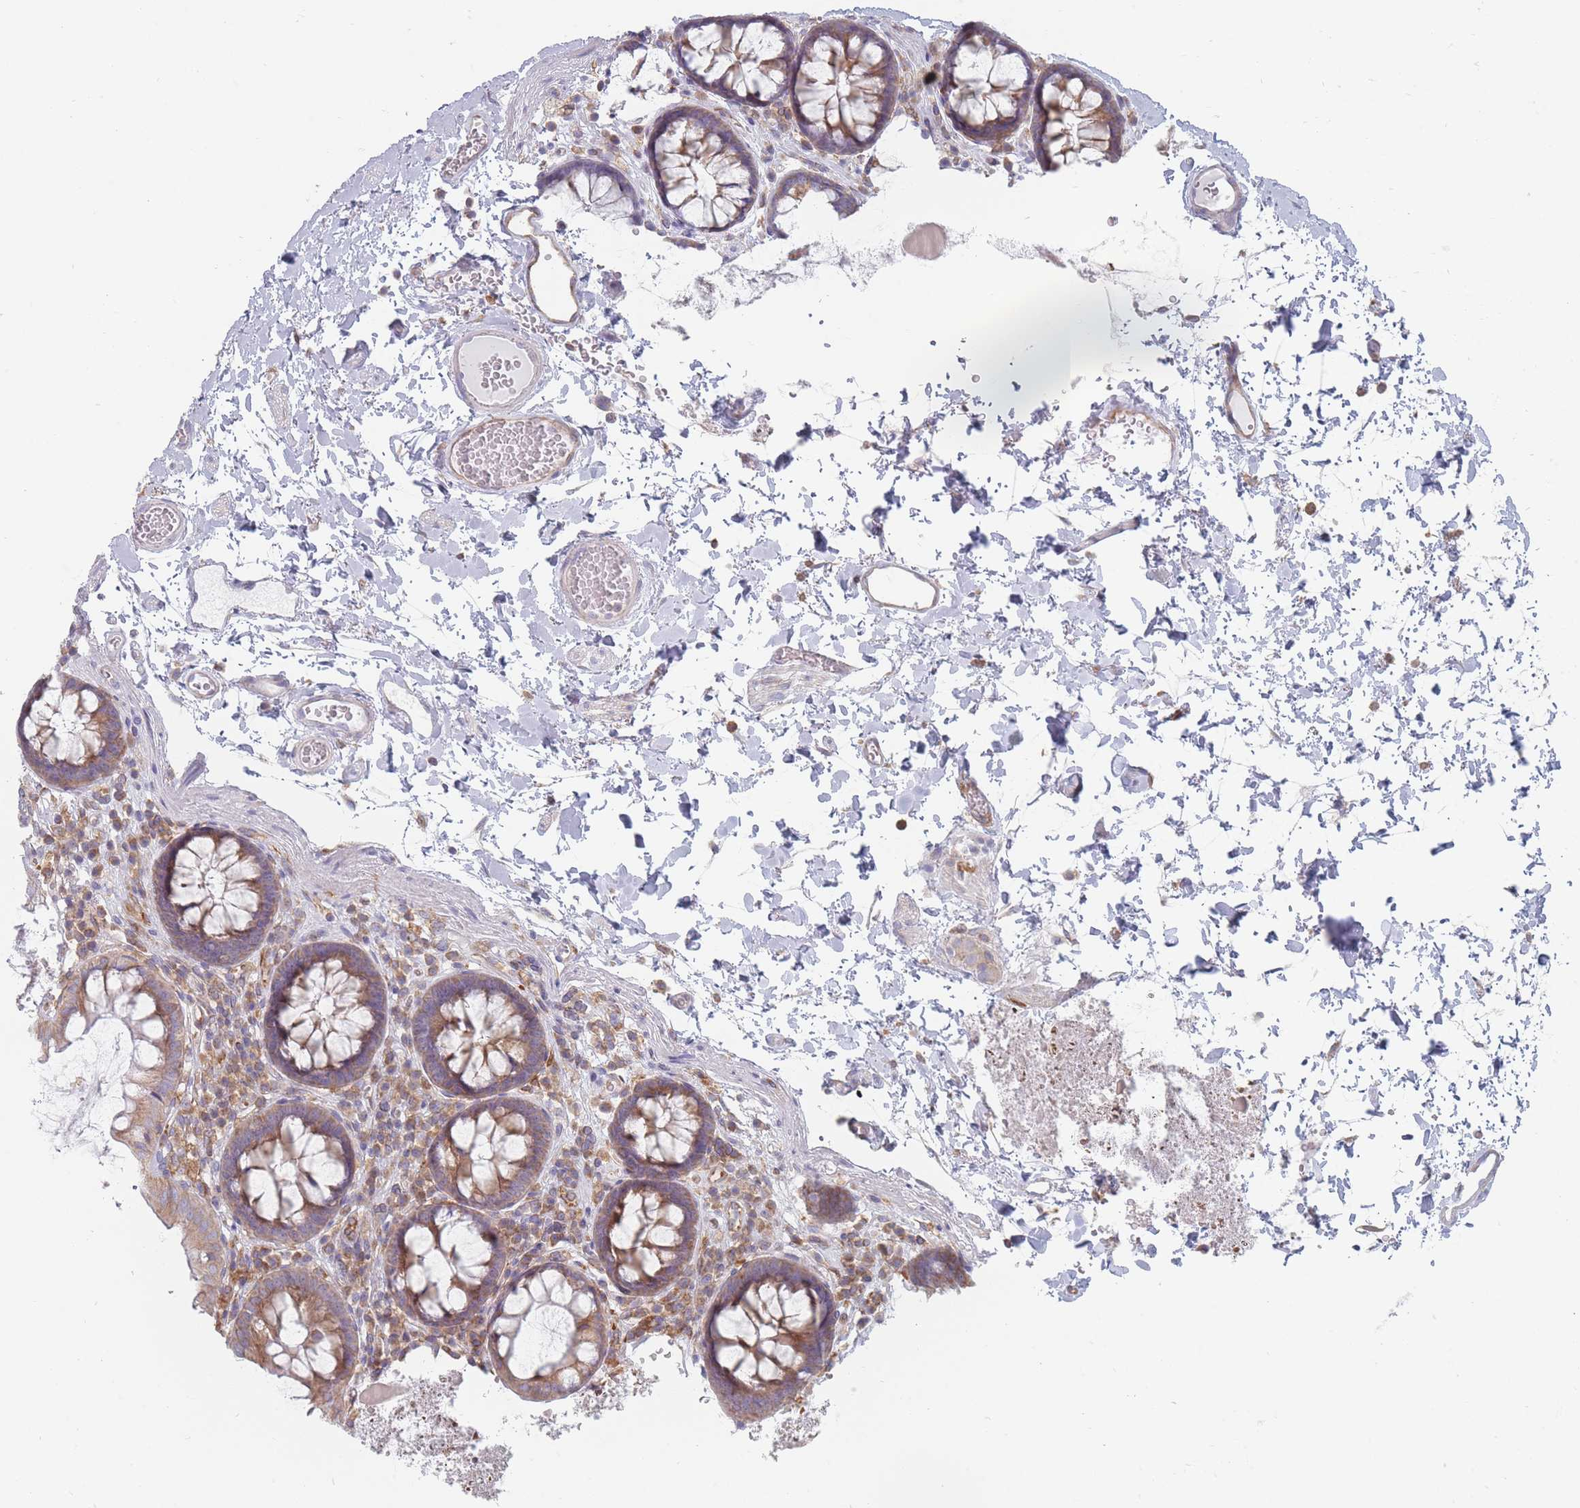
{"staining": {"intensity": "moderate", "quantity": "<25%", "location": "cytoplasmic/membranous"}, "tissue": "colon", "cell_type": "Endothelial cells", "image_type": "normal", "snomed": [{"axis": "morphology", "description": "Normal tissue, NOS"}, {"axis": "topography", "description": "Colon"}], "caption": "Moderate cytoplasmic/membranous staining is seen in approximately <25% of endothelial cells in normal colon.", "gene": "MAP1S", "patient": {"sex": "male", "age": 84}}